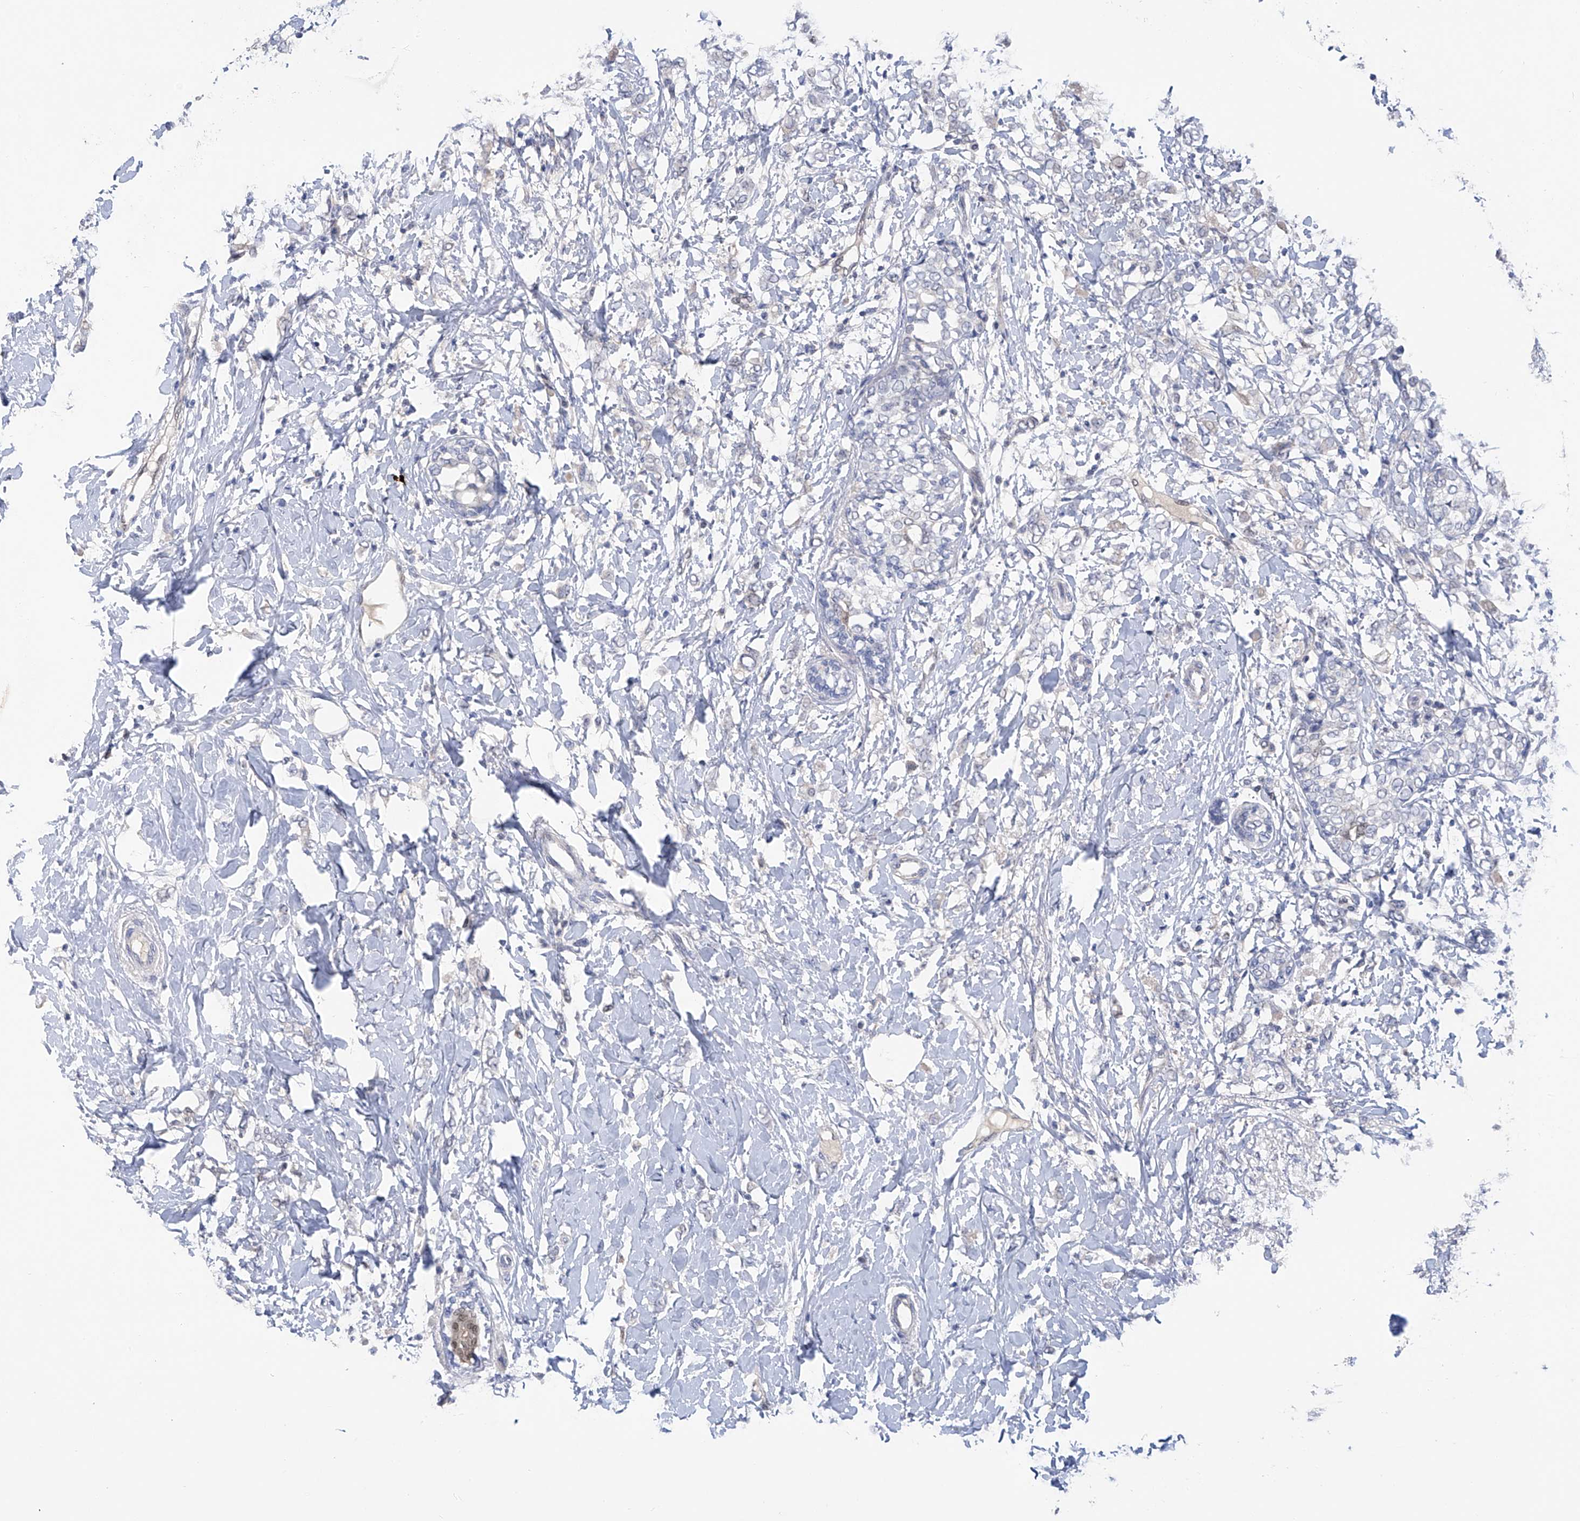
{"staining": {"intensity": "negative", "quantity": "none", "location": "none"}, "tissue": "breast cancer", "cell_type": "Tumor cells", "image_type": "cancer", "snomed": [{"axis": "morphology", "description": "Normal tissue, NOS"}, {"axis": "morphology", "description": "Lobular carcinoma"}, {"axis": "topography", "description": "Breast"}], "caption": "This is an immunohistochemistry (IHC) image of breast cancer. There is no expression in tumor cells.", "gene": "PHF20", "patient": {"sex": "female", "age": 47}}